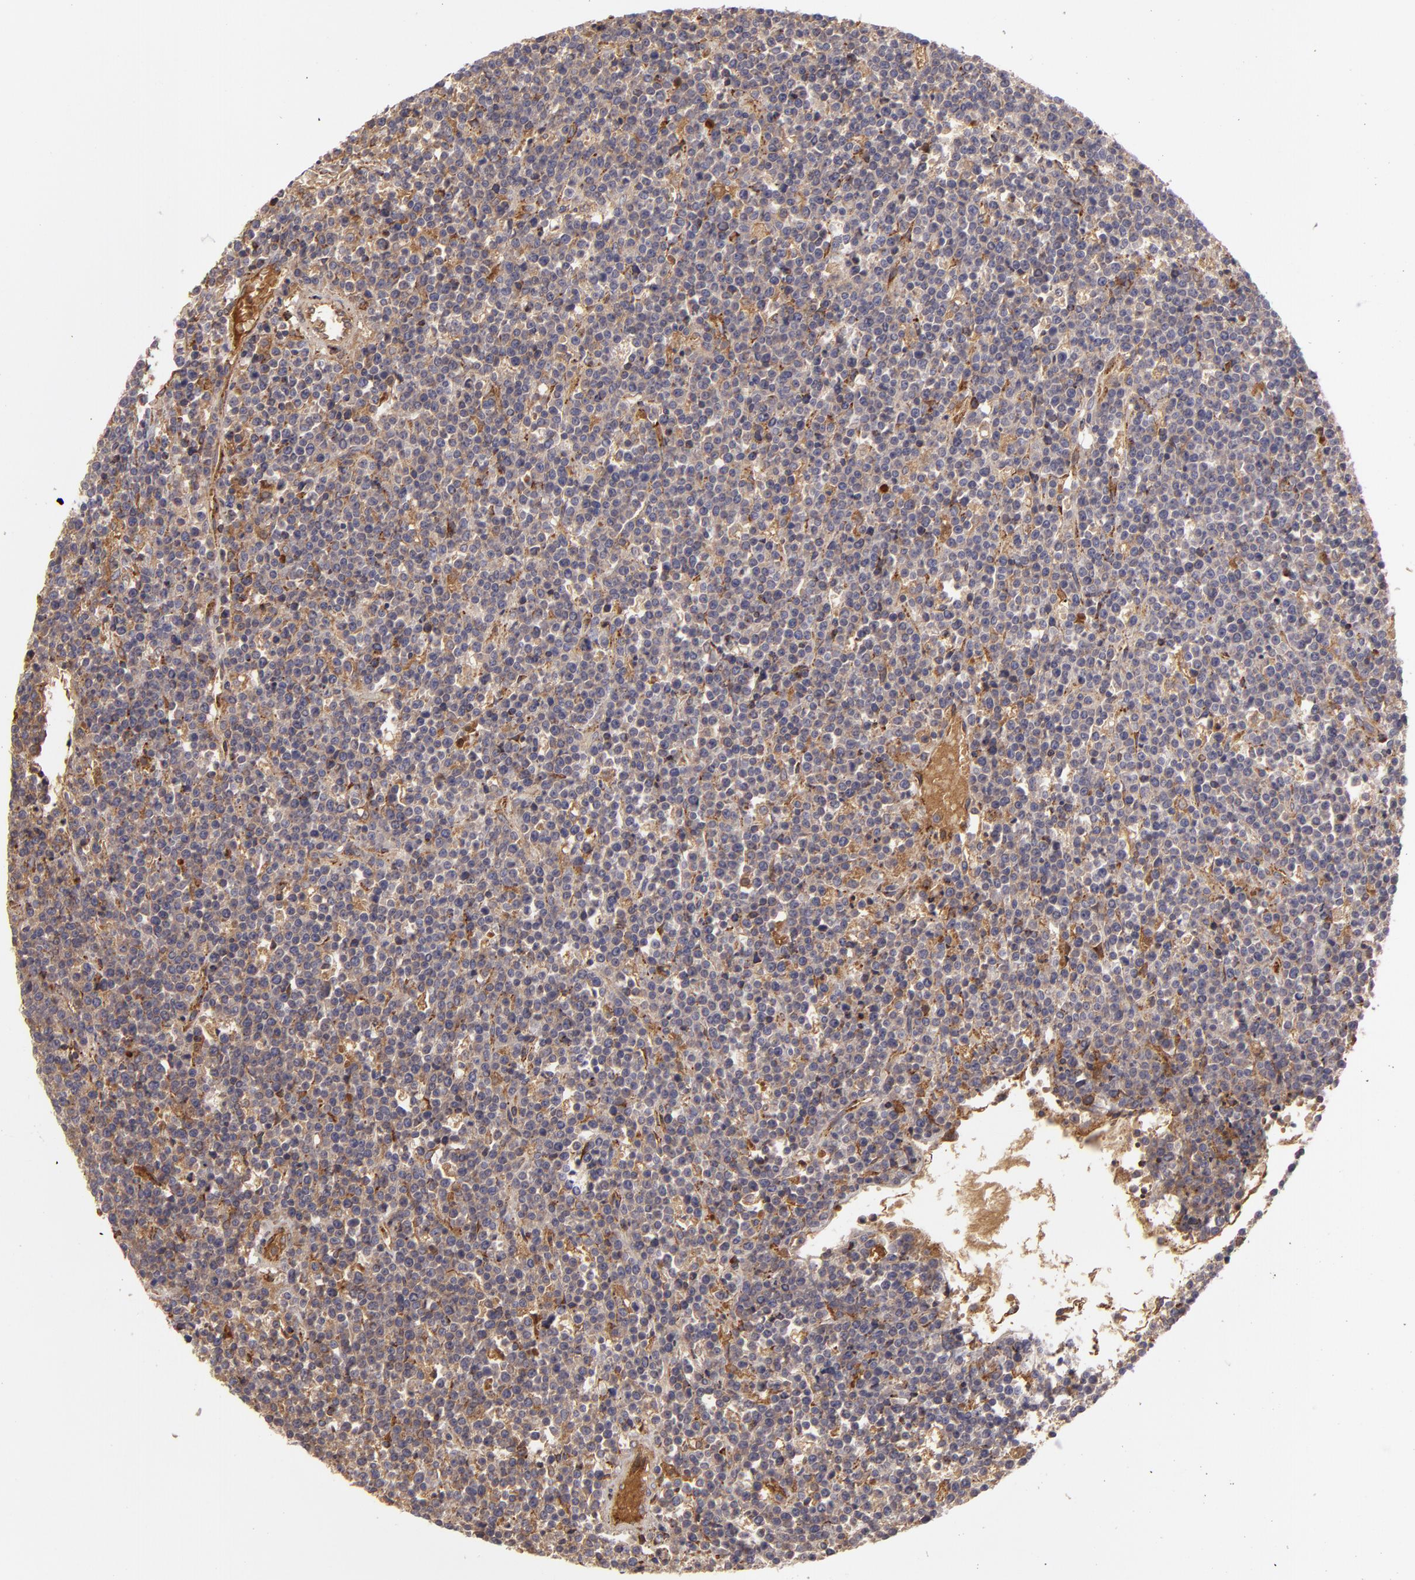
{"staining": {"intensity": "negative", "quantity": "none", "location": "none"}, "tissue": "lymphoma", "cell_type": "Tumor cells", "image_type": "cancer", "snomed": [{"axis": "morphology", "description": "Malignant lymphoma, non-Hodgkin's type, High grade"}, {"axis": "topography", "description": "Ovary"}], "caption": "An immunohistochemistry (IHC) micrograph of lymphoma is shown. There is no staining in tumor cells of lymphoma.", "gene": "CFB", "patient": {"sex": "female", "age": 56}}